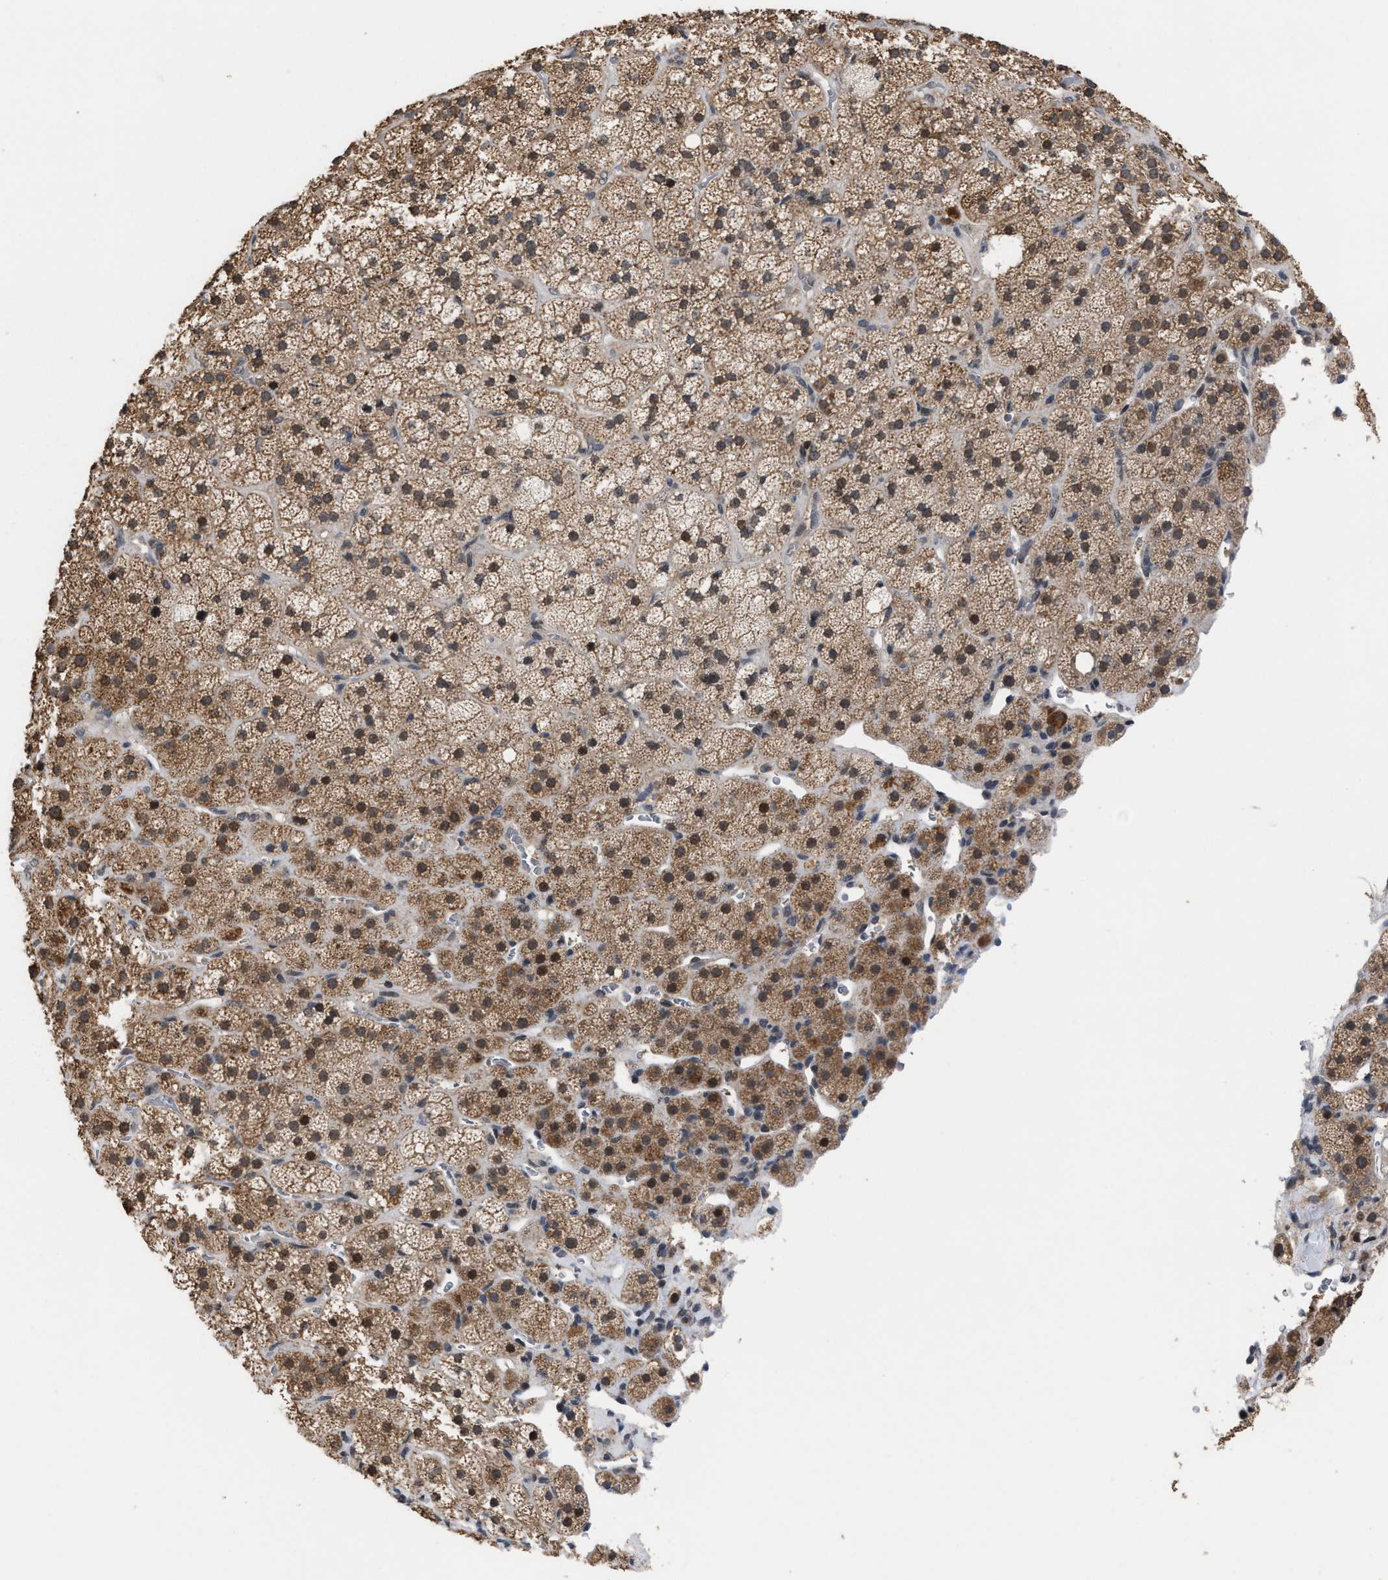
{"staining": {"intensity": "moderate", "quantity": ">75%", "location": "cytoplasmic/membranous,nuclear"}, "tissue": "adrenal gland", "cell_type": "Glandular cells", "image_type": "normal", "snomed": [{"axis": "morphology", "description": "Normal tissue, NOS"}, {"axis": "topography", "description": "Adrenal gland"}], "caption": "A micrograph showing moderate cytoplasmic/membranous,nuclear expression in about >75% of glandular cells in normal adrenal gland, as visualized by brown immunohistochemical staining.", "gene": "C9orf78", "patient": {"sex": "male", "age": 57}}